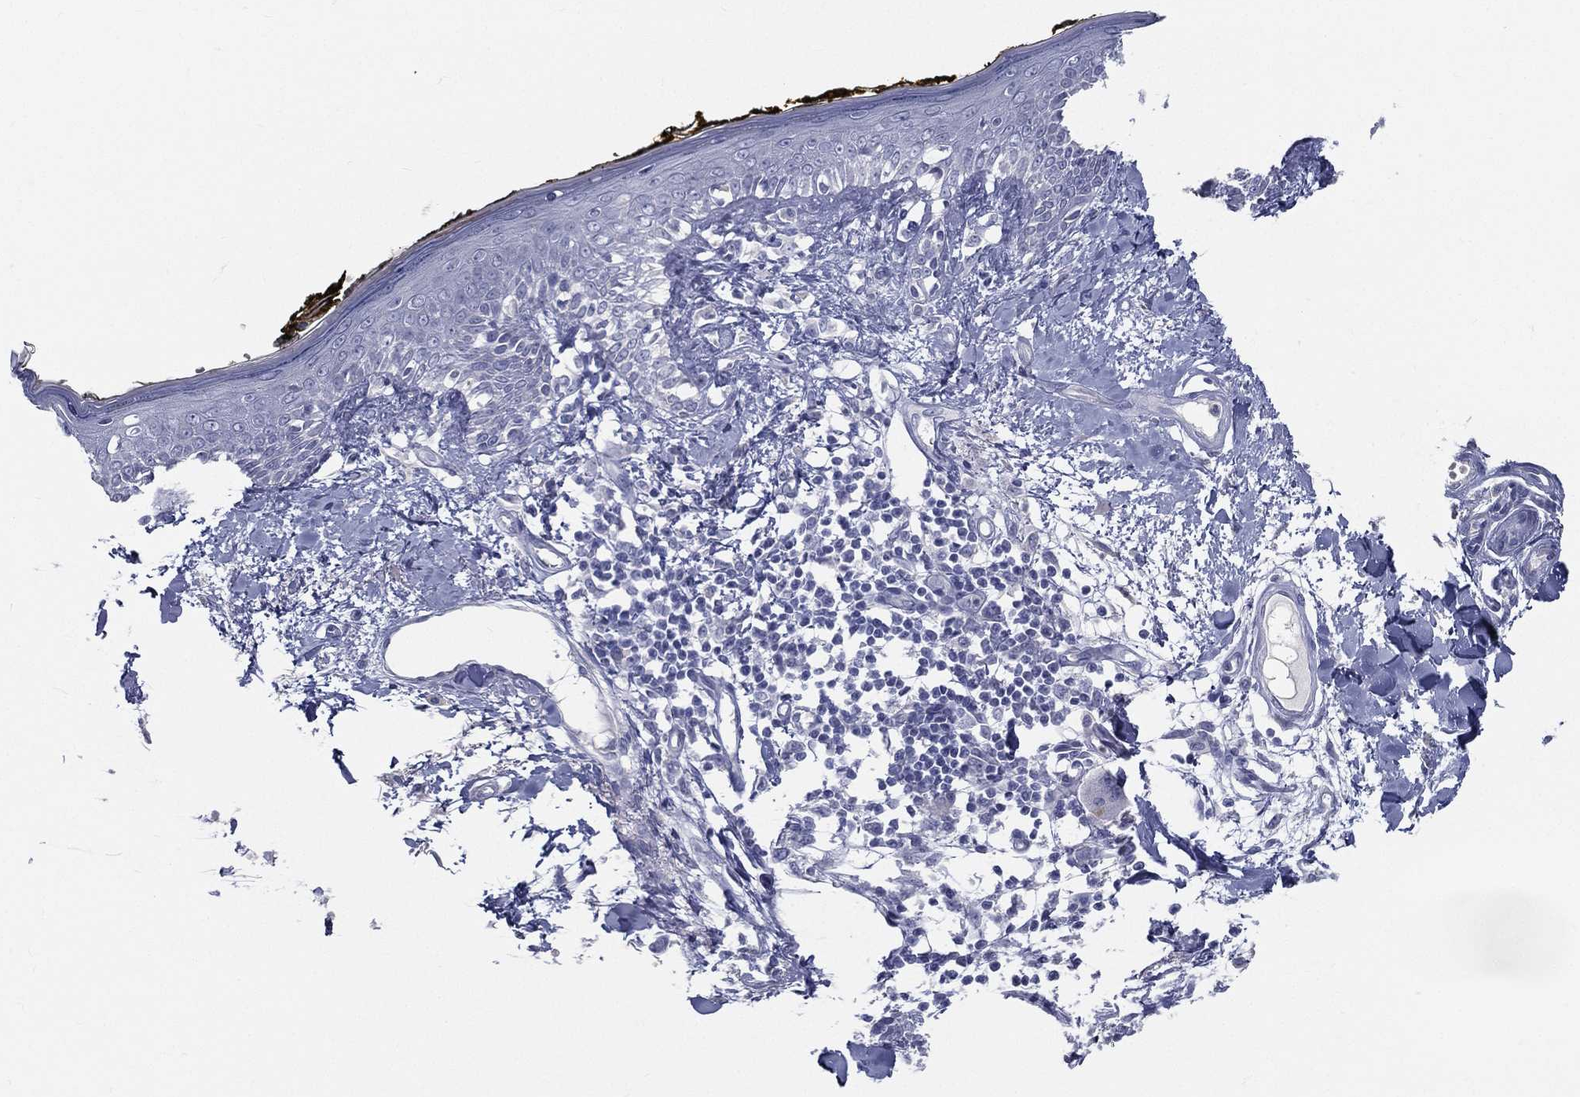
{"staining": {"intensity": "negative", "quantity": "none", "location": "none"}, "tissue": "skin", "cell_type": "Fibroblasts", "image_type": "normal", "snomed": [{"axis": "morphology", "description": "Normal tissue, NOS"}, {"axis": "topography", "description": "Skin"}], "caption": "Immunohistochemistry (IHC) of benign human skin reveals no positivity in fibroblasts.", "gene": "STS", "patient": {"sex": "male", "age": 76}}